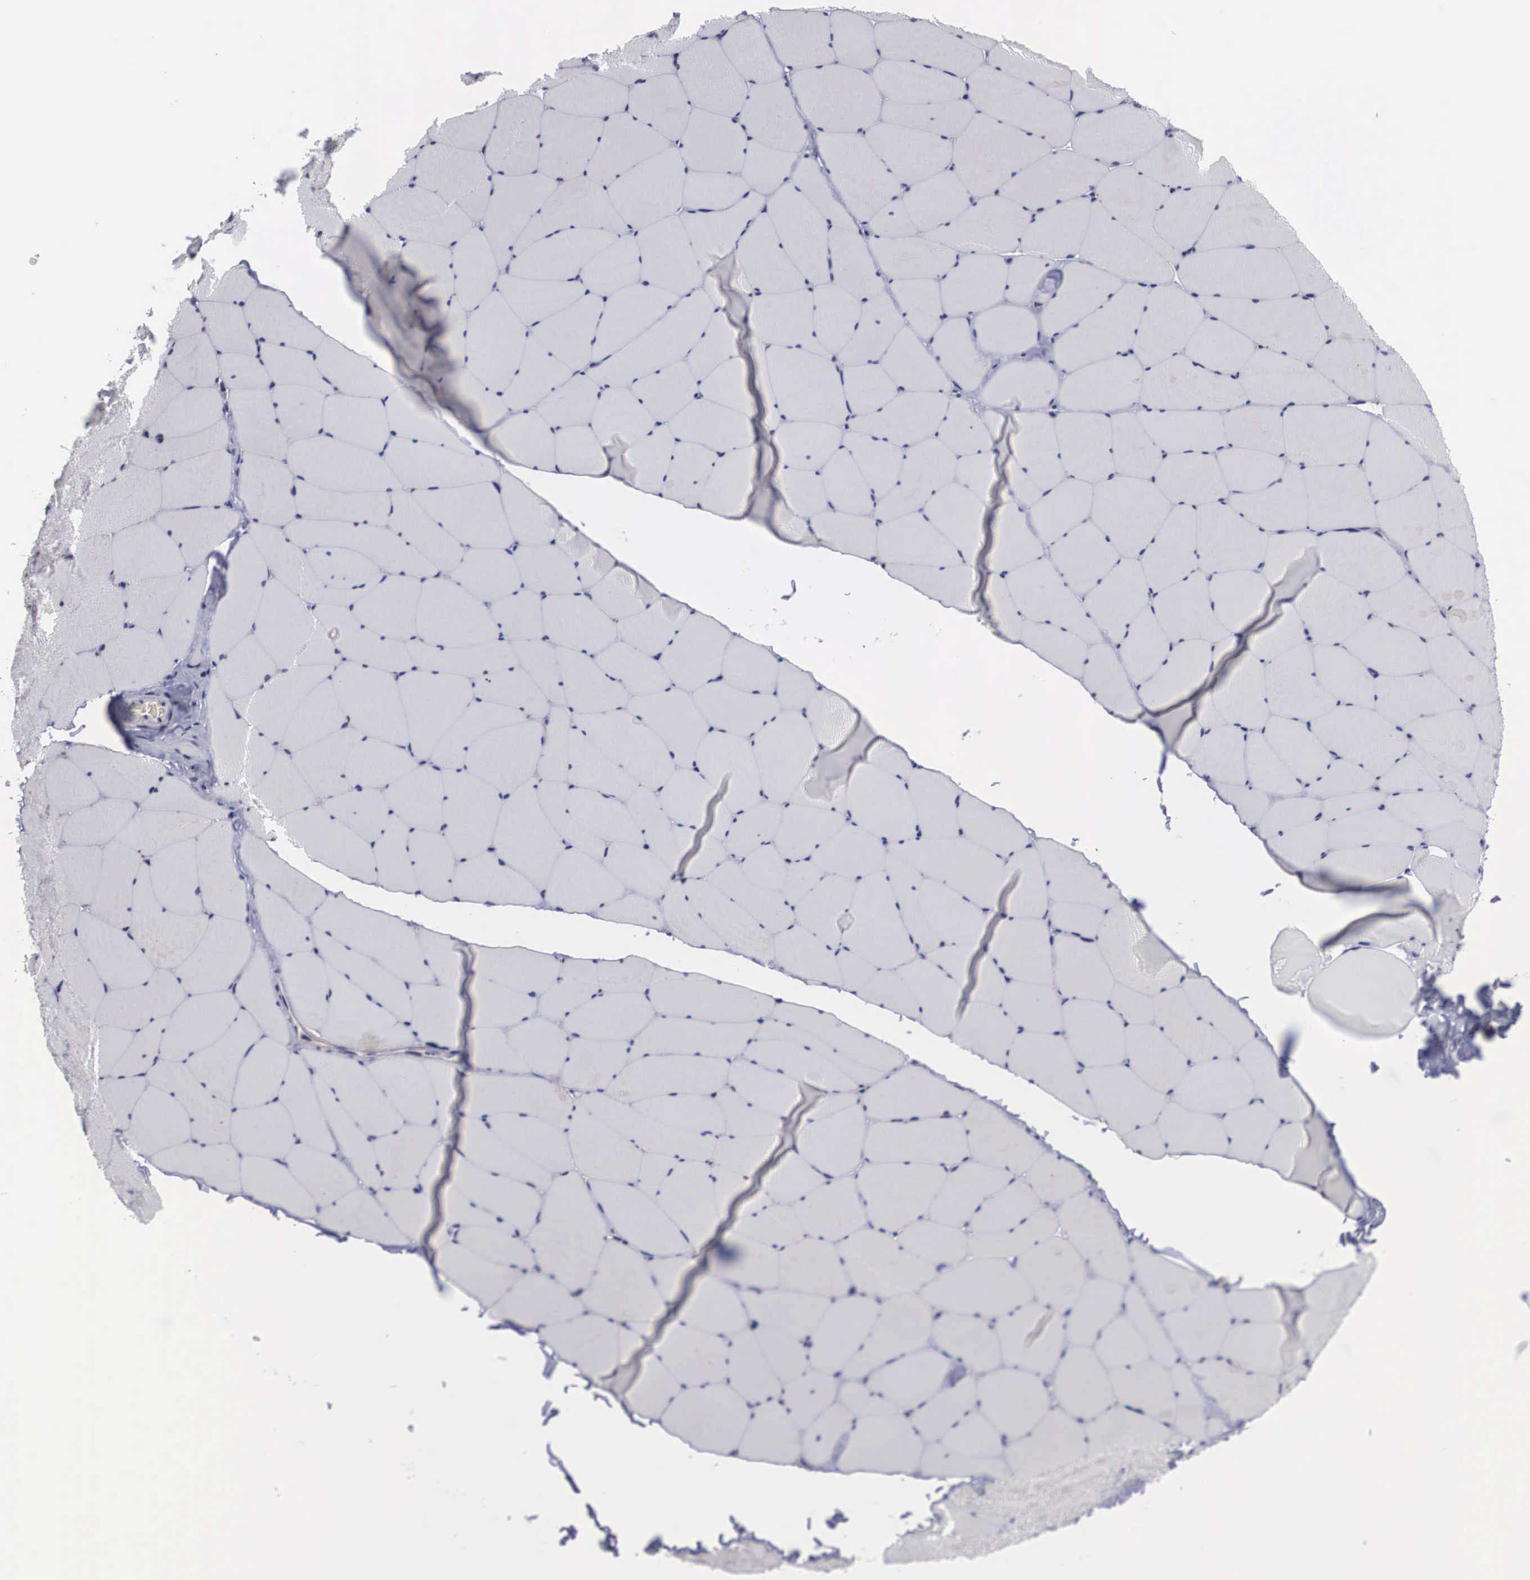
{"staining": {"intensity": "negative", "quantity": "none", "location": "none"}, "tissue": "skeletal muscle", "cell_type": "Myocytes", "image_type": "normal", "snomed": [{"axis": "morphology", "description": "Normal tissue, NOS"}, {"axis": "topography", "description": "Skeletal muscle"}, {"axis": "topography", "description": "Salivary gland"}], "caption": "Immunohistochemical staining of unremarkable skeletal muscle demonstrates no significant expression in myocytes.", "gene": "CRELD2", "patient": {"sex": "male", "age": 62}}